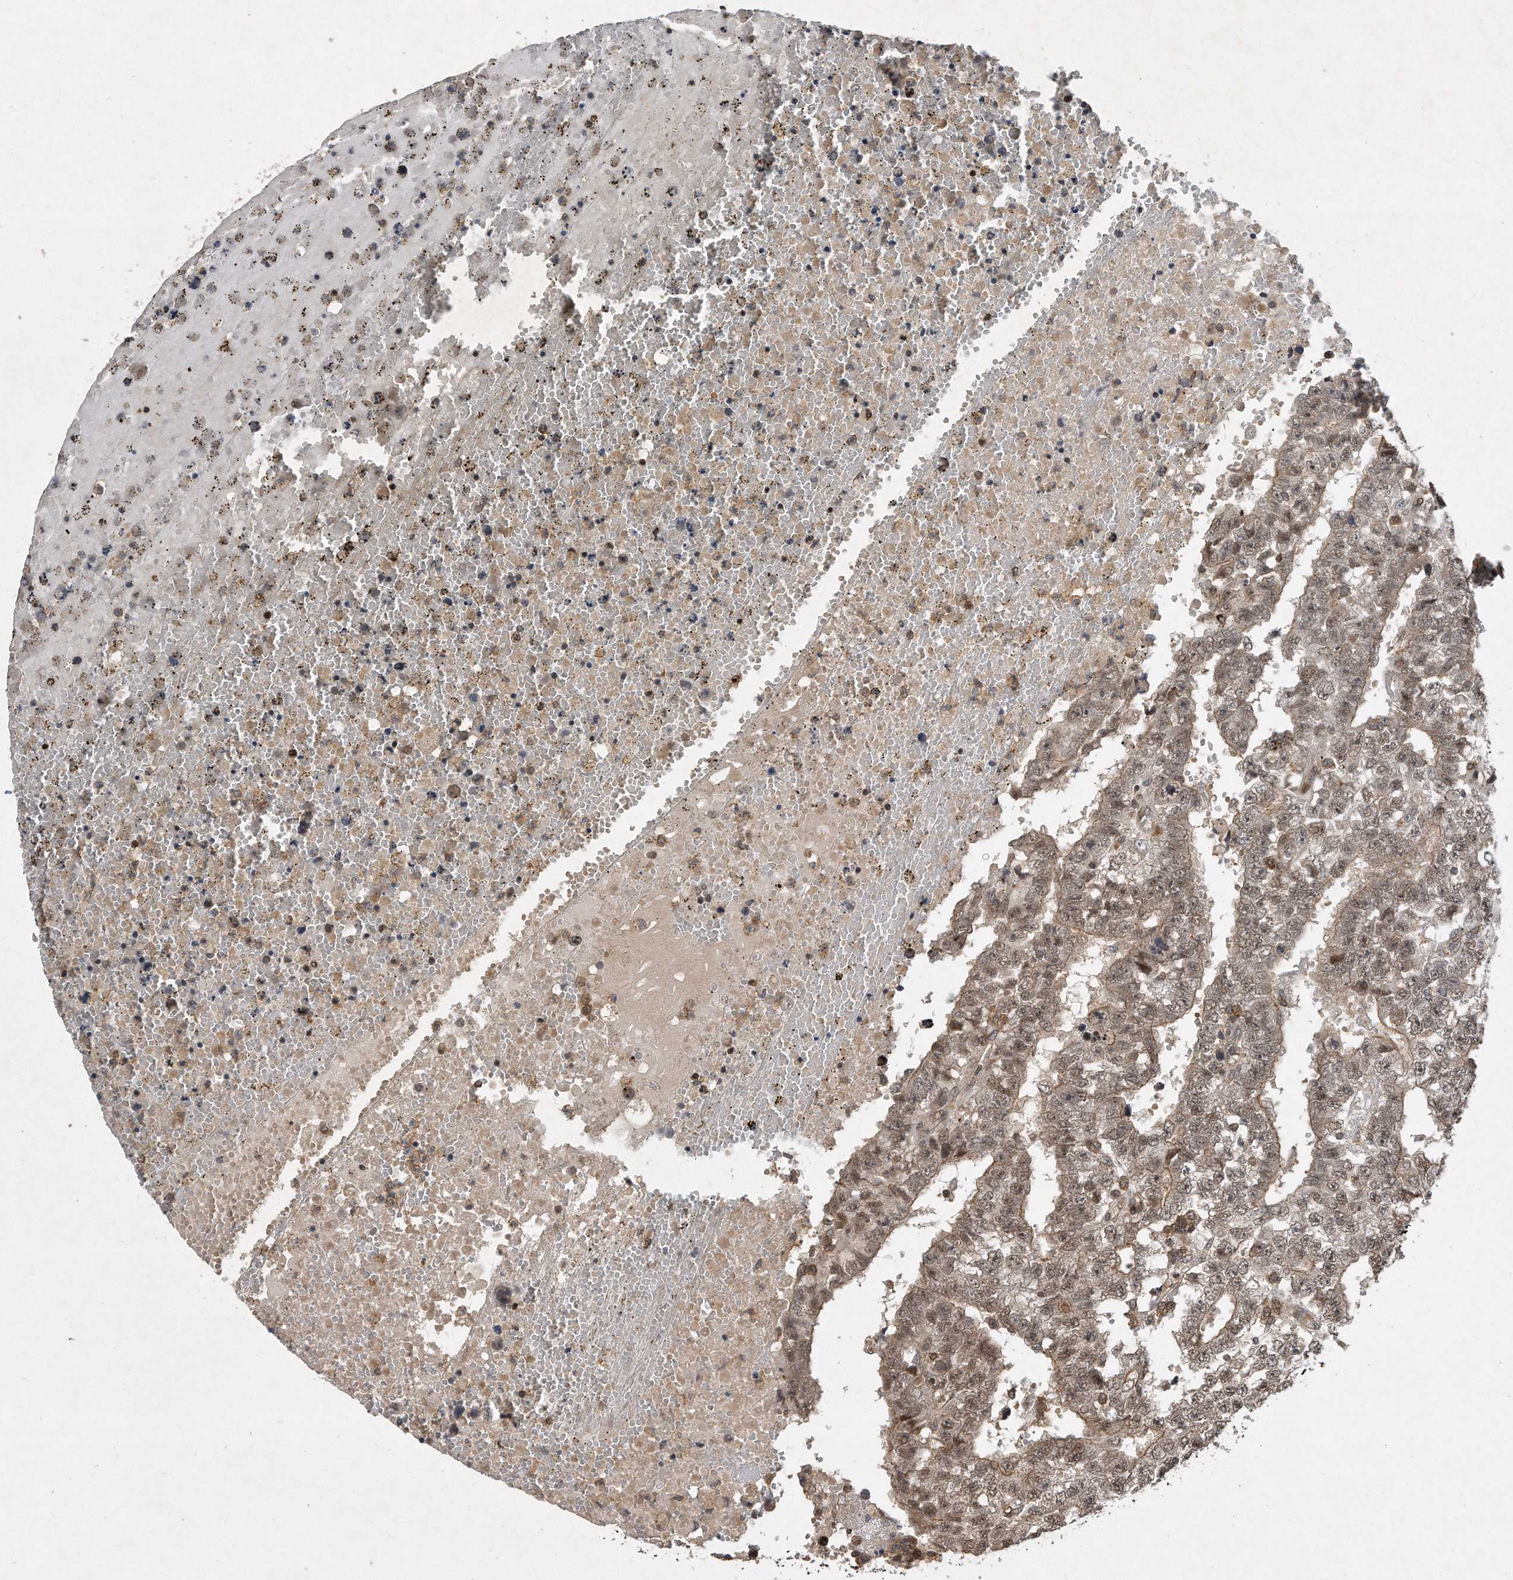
{"staining": {"intensity": "weak", "quantity": "<25%", "location": "cytoplasmic/membranous,nuclear"}, "tissue": "testis cancer", "cell_type": "Tumor cells", "image_type": "cancer", "snomed": [{"axis": "morphology", "description": "Carcinoma, Embryonal, NOS"}, {"axis": "topography", "description": "Testis"}], "caption": "There is no significant positivity in tumor cells of testis embryonal carcinoma.", "gene": "PGBD2", "patient": {"sex": "male", "age": 25}}